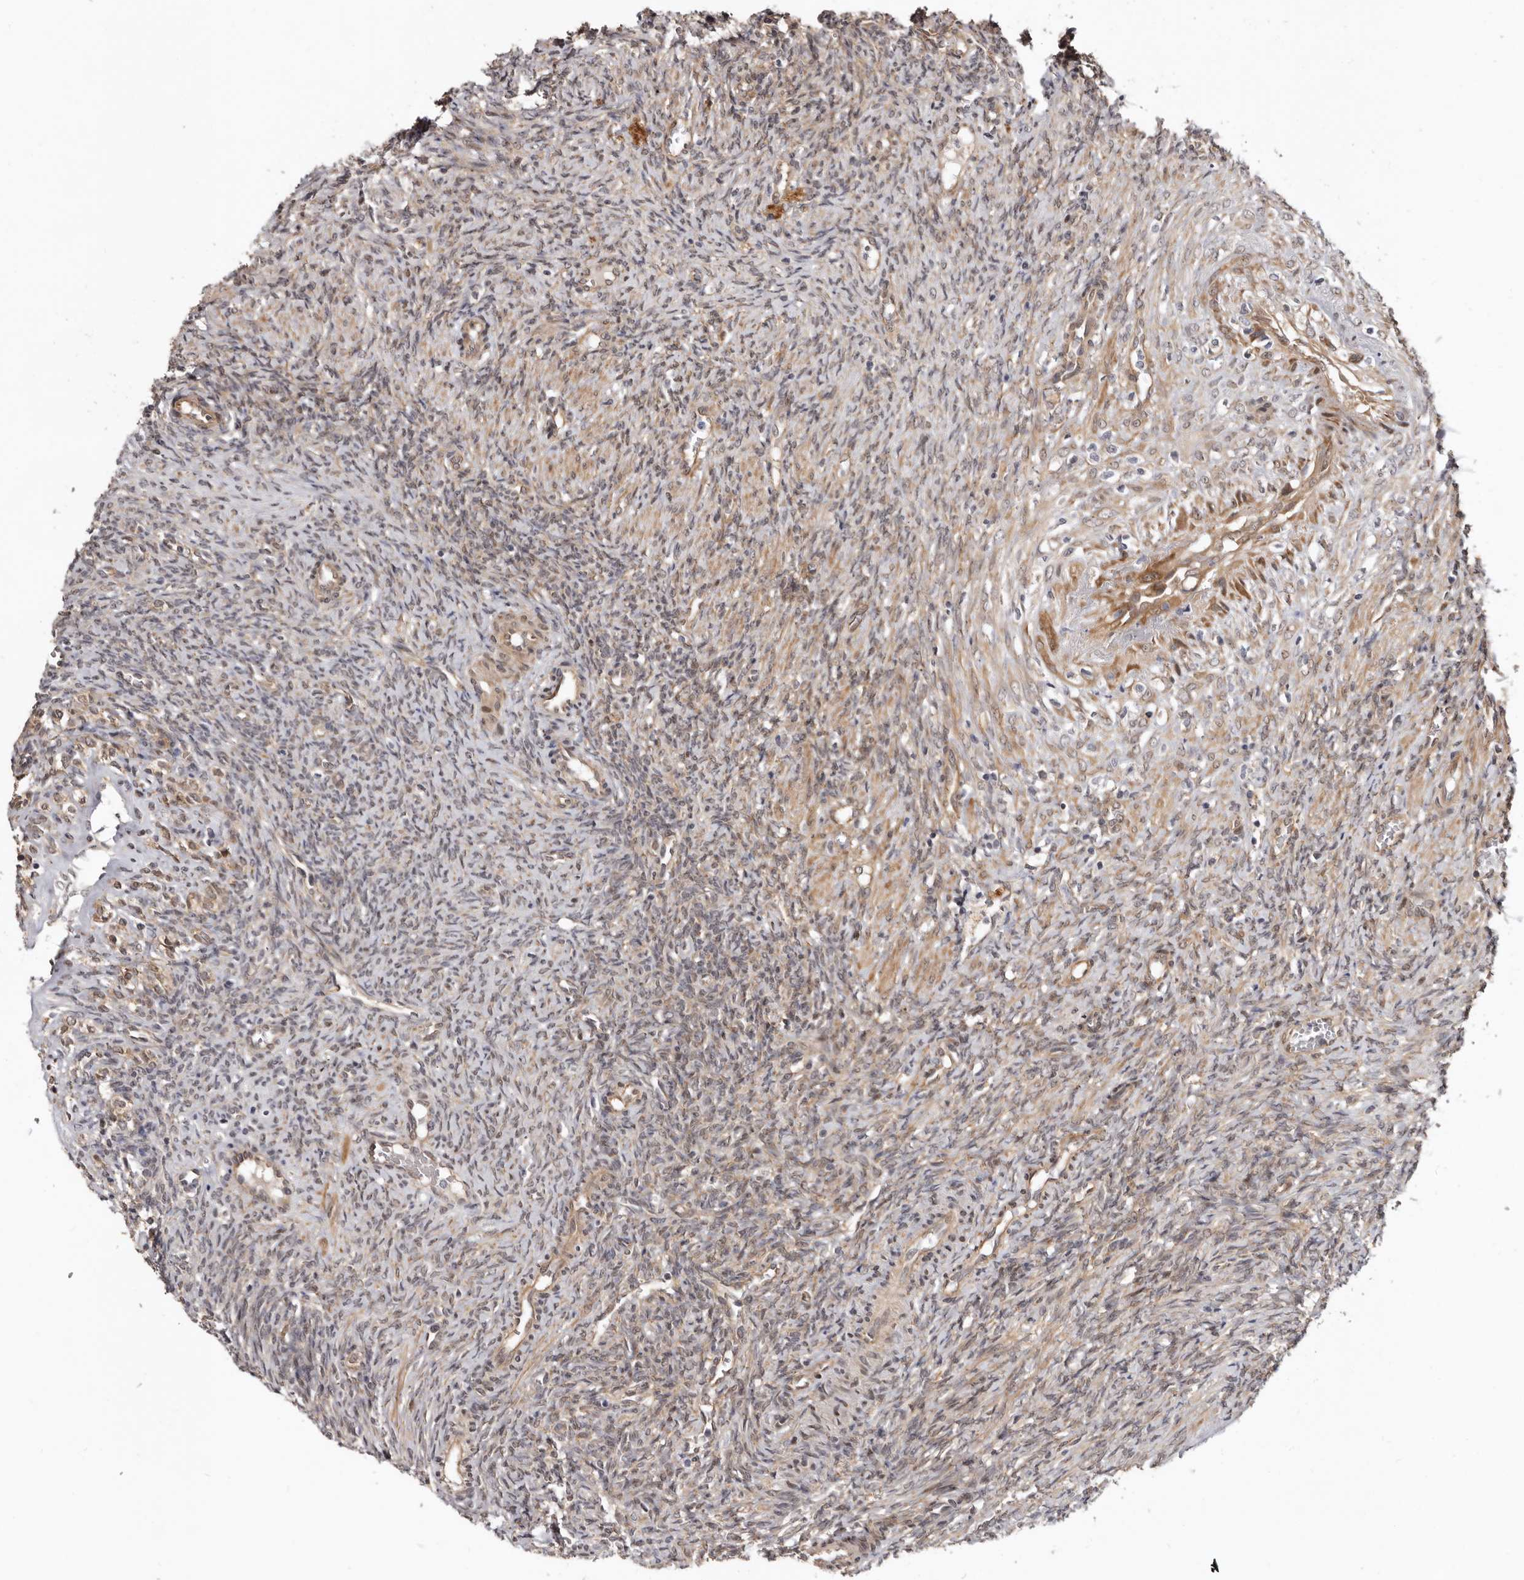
{"staining": {"intensity": "weak", "quantity": "25%-75%", "location": "cytoplasmic/membranous,nuclear"}, "tissue": "ovary", "cell_type": "Ovarian stroma cells", "image_type": "normal", "snomed": [{"axis": "morphology", "description": "Normal tissue, NOS"}, {"axis": "topography", "description": "Ovary"}], "caption": "IHC (DAB) staining of normal human ovary demonstrates weak cytoplasmic/membranous,nuclear protein expression in approximately 25%-75% of ovarian stroma cells.", "gene": "SBDS", "patient": {"sex": "female", "age": 41}}